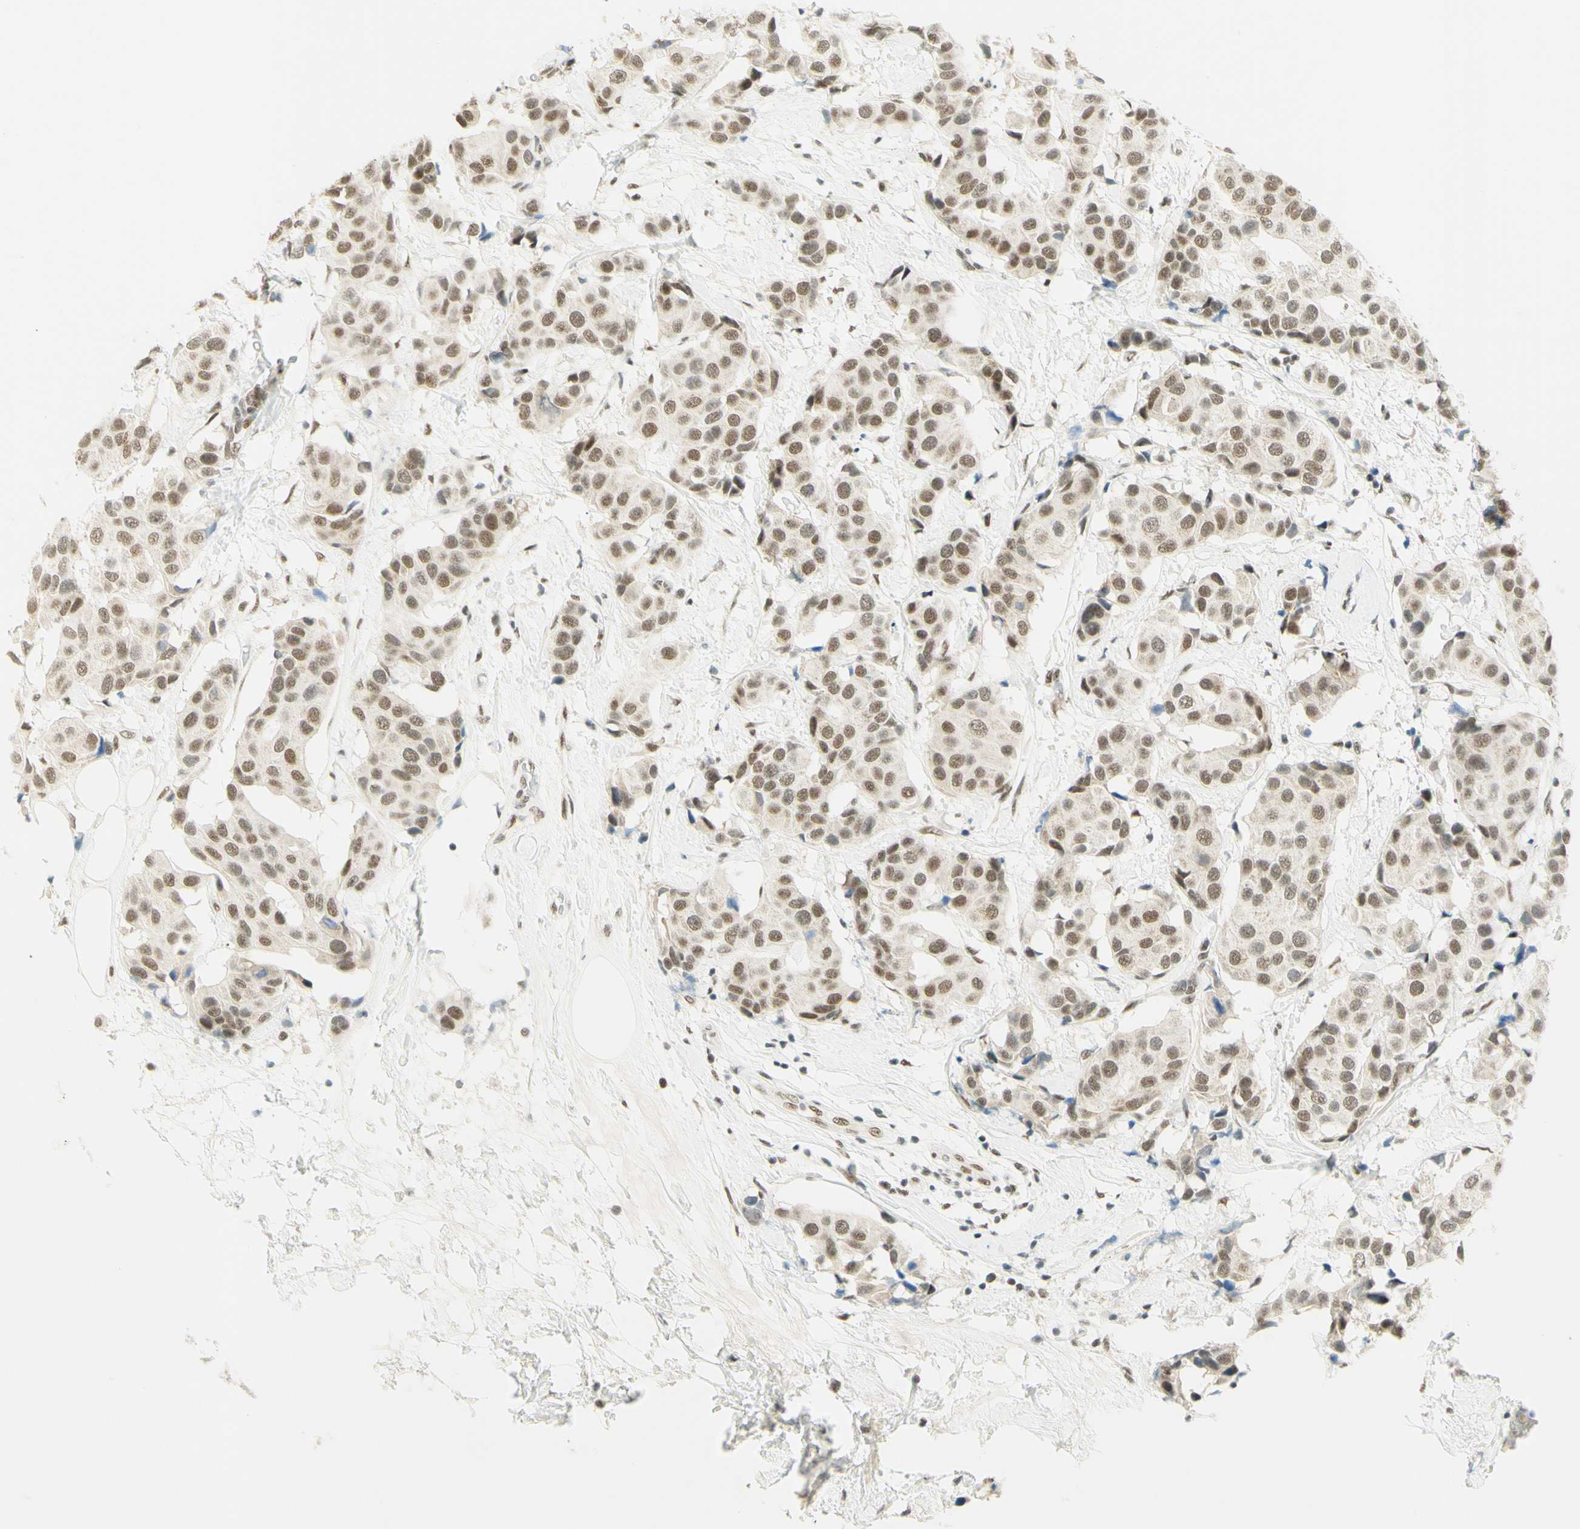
{"staining": {"intensity": "weak", "quantity": ">75%", "location": "cytoplasmic/membranous,nuclear"}, "tissue": "breast cancer", "cell_type": "Tumor cells", "image_type": "cancer", "snomed": [{"axis": "morphology", "description": "Normal tissue, NOS"}, {"axis": "morphology", "description": "Duct carcinoma"}, {"axis": "topography", "description": "Breast"}], "caption": "Breast infiltrating ductal carcinoma stained with IHC reveals weak cytoplasmic/membranous and nuclear expression in about >75% of tumor cells.", "gene": "PMS2", "patient": {"sex": "female", "age": 39}}